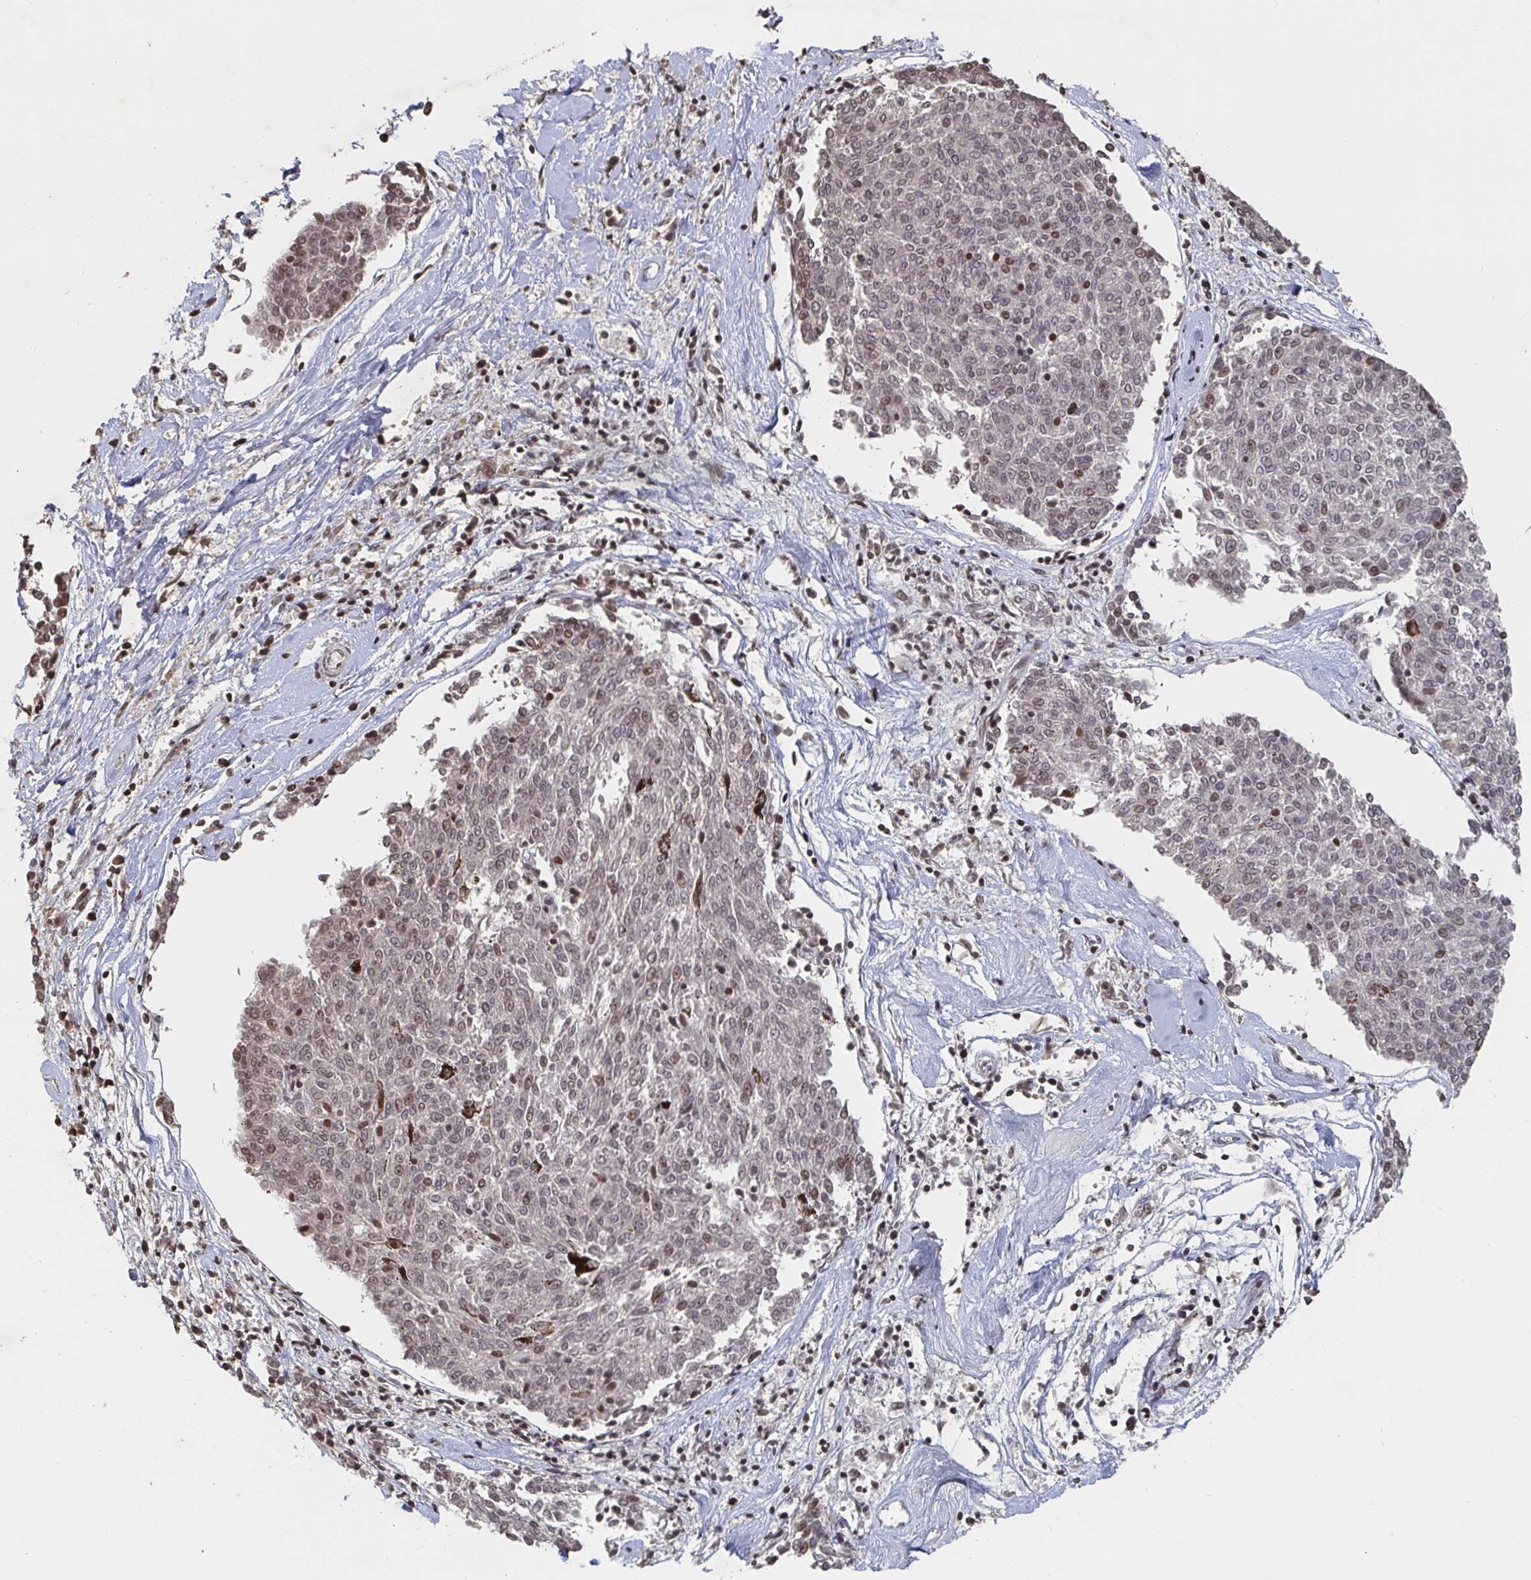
{"staining": {"intensity": "moderate", "quantity": "25%-75%", "location": "nuclear"}, "tissue": "melanoma", "cell_type": "Tumor cells", "image_type": "cancer", "snomed": [{"axis": "morphology", "description": "Malignant melanoma, NOS"}, {"axis": "topography", "description": "Skin"}], "caption": "The histopathology image demonstrates immunohistochemical staining of melanoma. There is moderate nuclear expression is seen in about 25%-75% of tumor cells. The protein of interest is shown in brown color, while the nuclei are stained blue.", "gene": "ZDHHC12", "patient": {"sex": "female", "age": 72}}